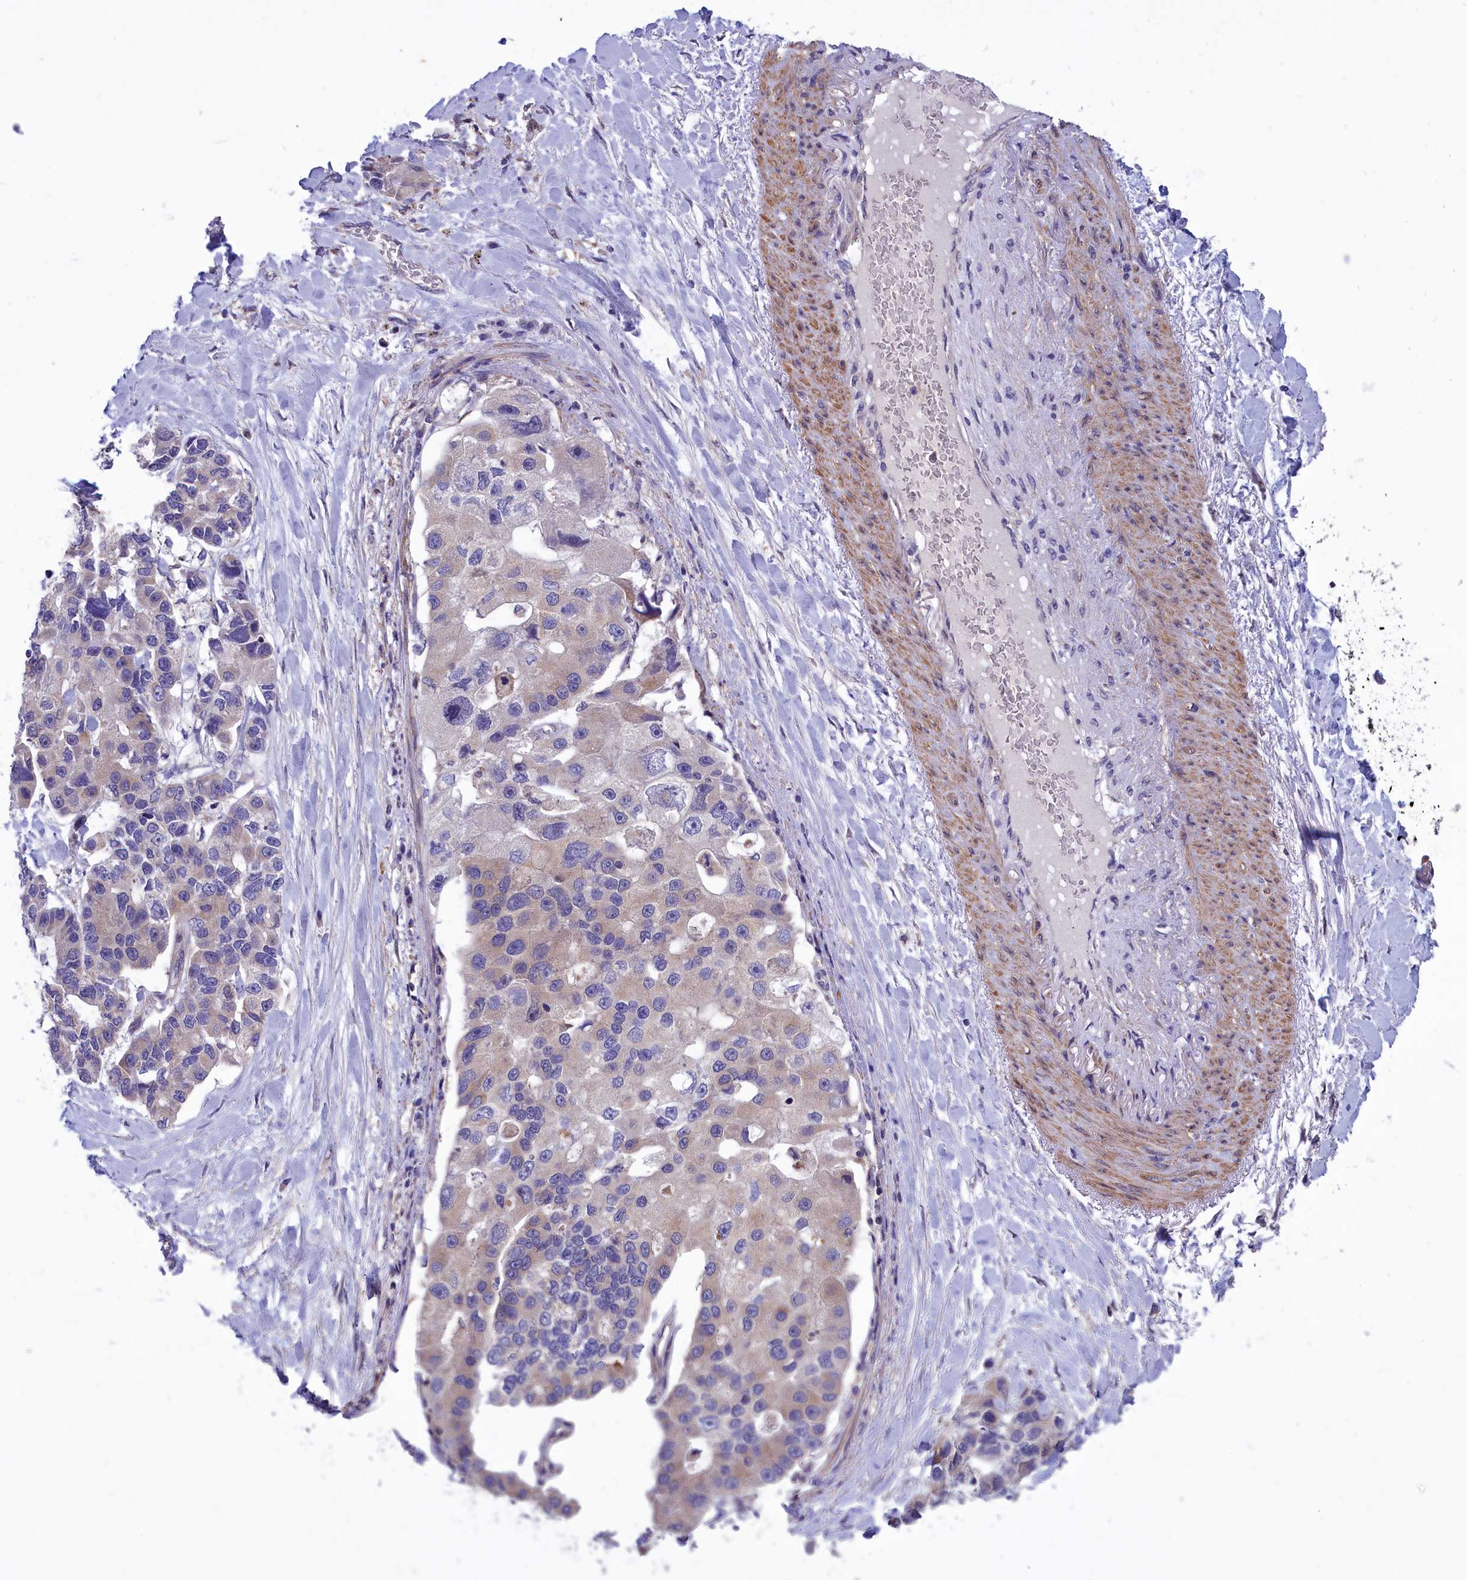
{"staining": {"intensity": "weak", "quantity": "25%-75%", "location": "cytoplasmic/membranous"}, "tissue": "lung cancer", "cell_type": "Tumor cells", "image_type": "cancer", "snomed": [{"axis": "morphology", "description": "Adenocarcinoma, NOS"}, {"axis": "topography", "description": "Lung"}], "caption": "DAB (3,3'-diaminobenzidine) immunohistochemical staining of lung adenocarcinoma displays weak cytoplasmic/membranous protein staining in approximately 25%-75% of tumor cells. The staining is performed using DAB brown chromogen to label protein expression. The nuclei are counter-stained blue using hematoxylin.", "gene": "AMDHD2", "patient": {"sex": "female", "age": 54}}